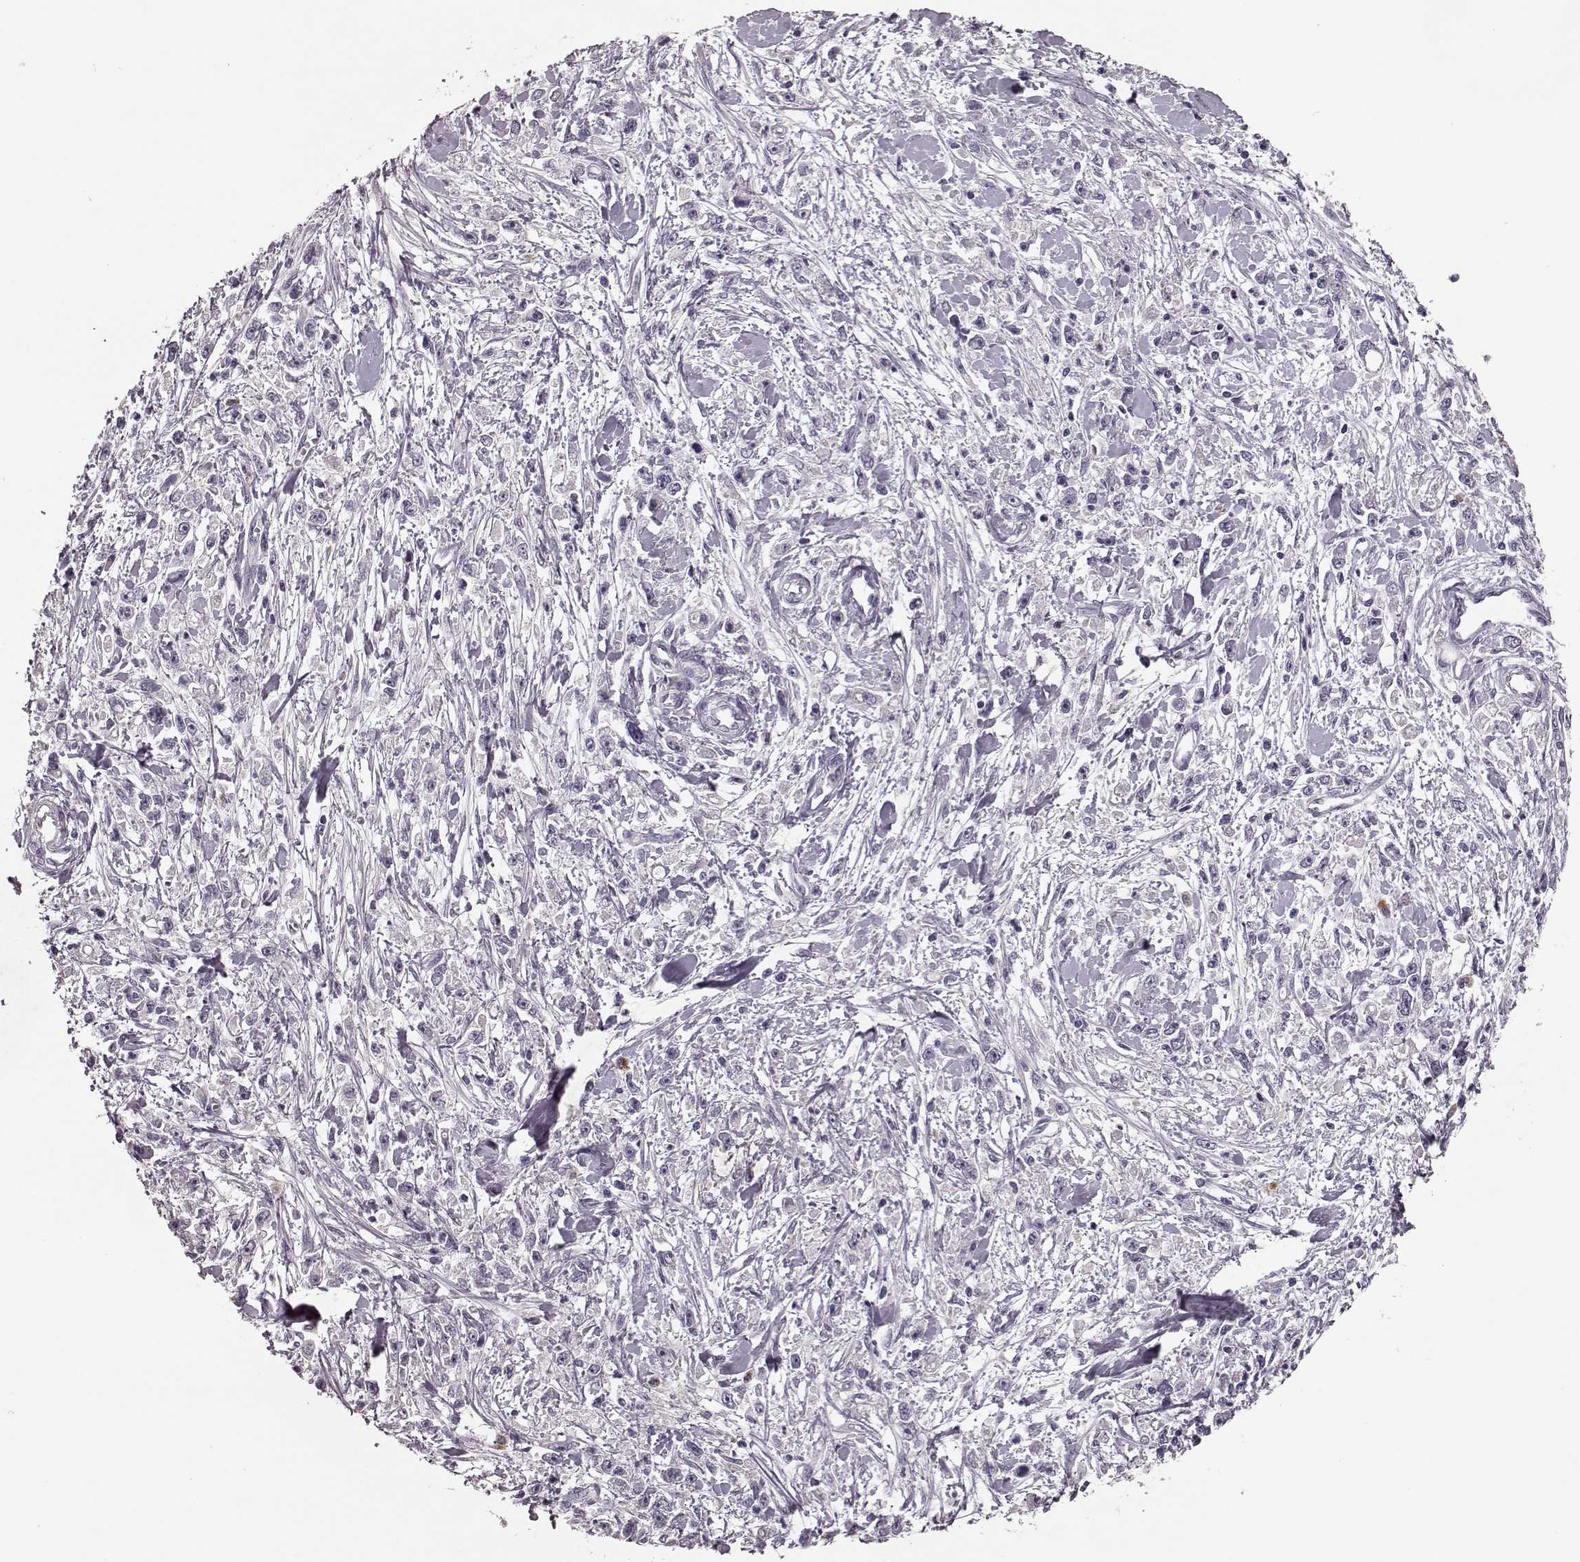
{"staining": {"intensity": "negative", "quantity": "none", "location": "none"}, "tissue": "stomach cancer", "cell_type": "Tumor cells", "image_type": "cancer", "snomed": [{"axis": "morphology", "description": "Adenocarcinoma, NOS"}, {"axis": "topography", "description": "Stomach"}], "caption": "There is no significant positivity in tumor cells of stomach cancer (adenocarcinoma).", "gene": "SLC52A3", "patient": {"sex": "female", "age": 59}}